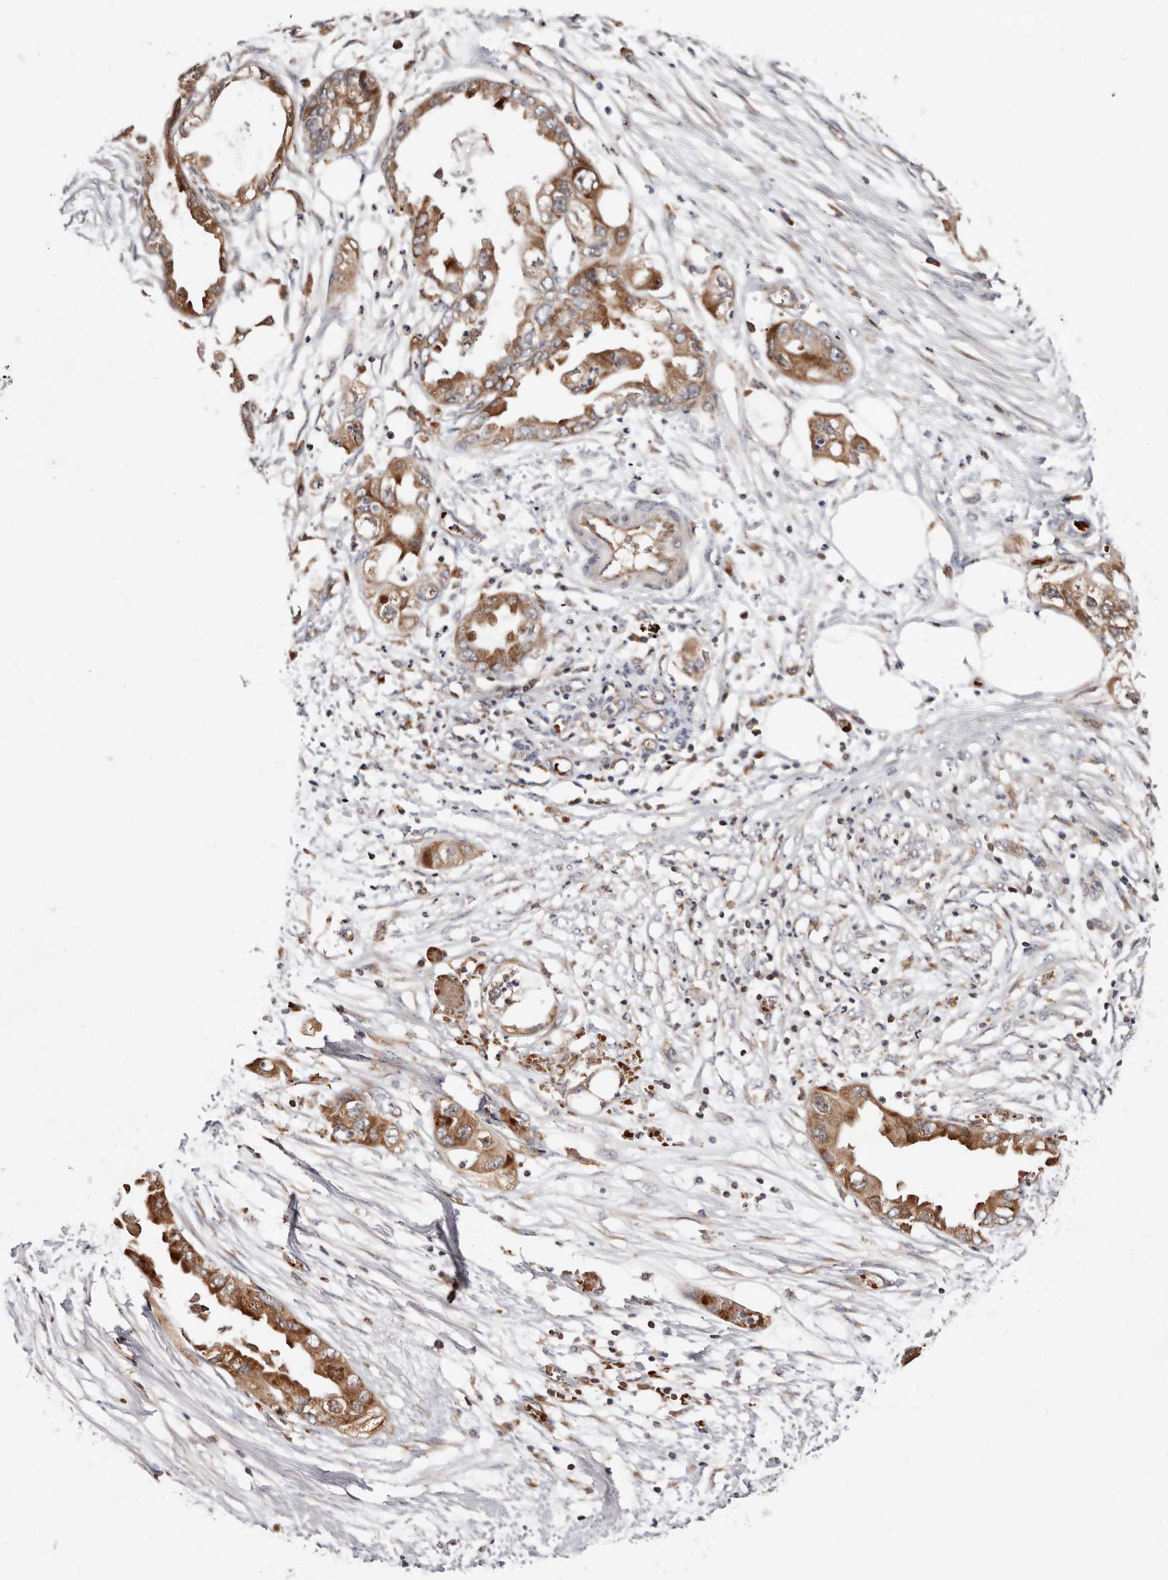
{"staining": {"intensity": "moderate", "quantity": ">75%", "location": "cytoplasmic/membranous"}, "tissue": "endometrial cancer", "cell_type": "Tumor cells", "image_type": "cancer", "snomed": [{"axis": "morphology", "description": "Adenocarcinoma, NOS"}, {"axis": "morphology", "description": "Adenocarcinoma, metastatic, NOS"}, {"axis": "topography", "description": "Adipose tissue"}, {"axis": "topography", "description": "Endometrium"}], "caption": "About >75% of tumor cells in endometrial cancer (adenocarcinoma) reveal moderate cytoplasmic/membranous protein expression as visualized by brown immunohistochemical staining.", "gene": "RNF213", "patient": {"sex": "female", "age": 67}}